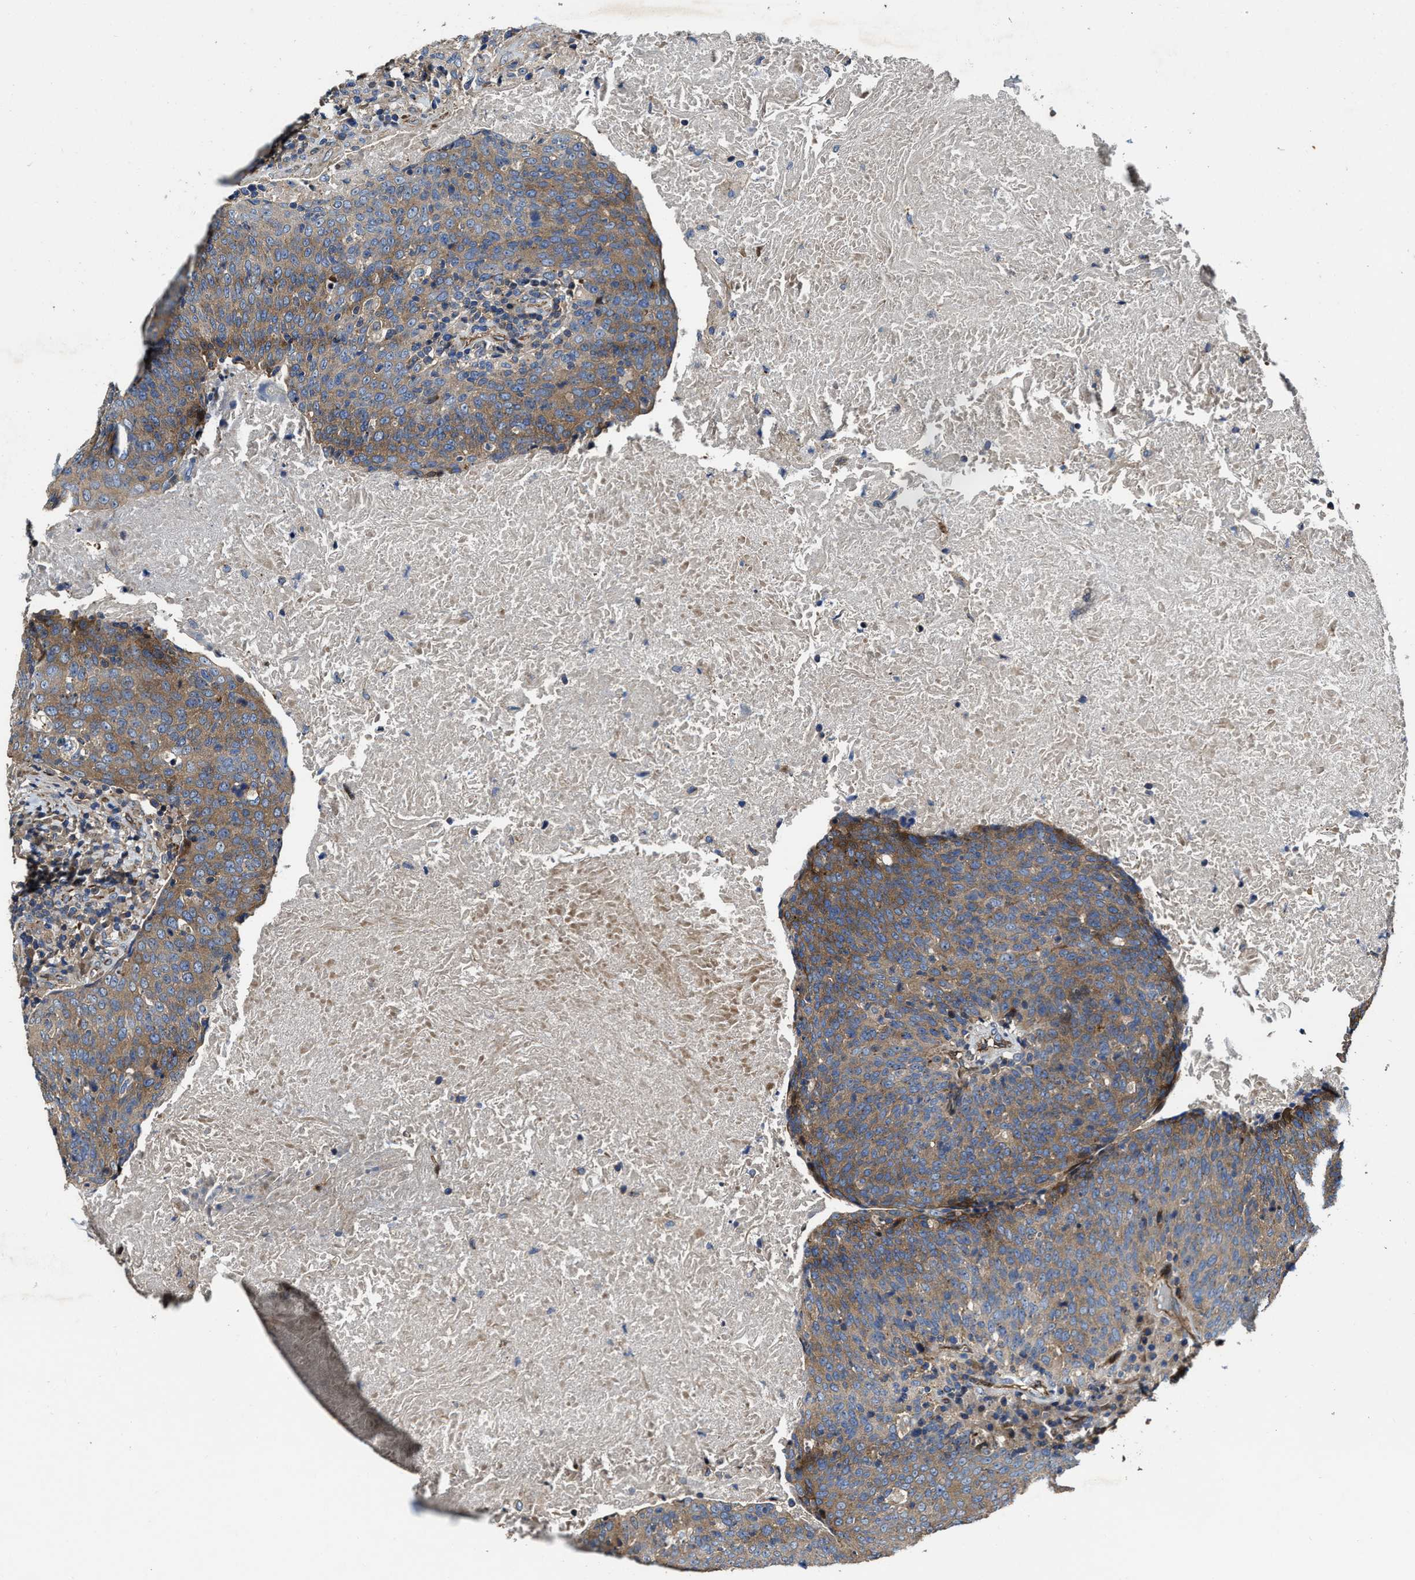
{"staining": {"intensity": "moderate", "quantity": ">75%", "location": "cytoplasmic/membranous"}, "tissue": "head and neck cancer", "cell_type": "Tumor cells", "image_type": "cancer", "snomed": [{"axis": "morphology", "description": "Squamous cell carcinoma, NOS"}, {"axis": "morphology", "description": "Squamous cell carcinoma, metastatic, NOS"}, {"axis": "topography", "description": "Lymph node"}, {"axis": "topography", "description": "Head-Neck"}], "caption": "This is an image of immunohistochemistry staining of head and neck cancer (squamous cell carcinoma), which shows moderate staining in the cytoplasmic/membranous of tumor cells.", "gene": "PTAR1", "patient": {"sex": "male", "age": 62}}